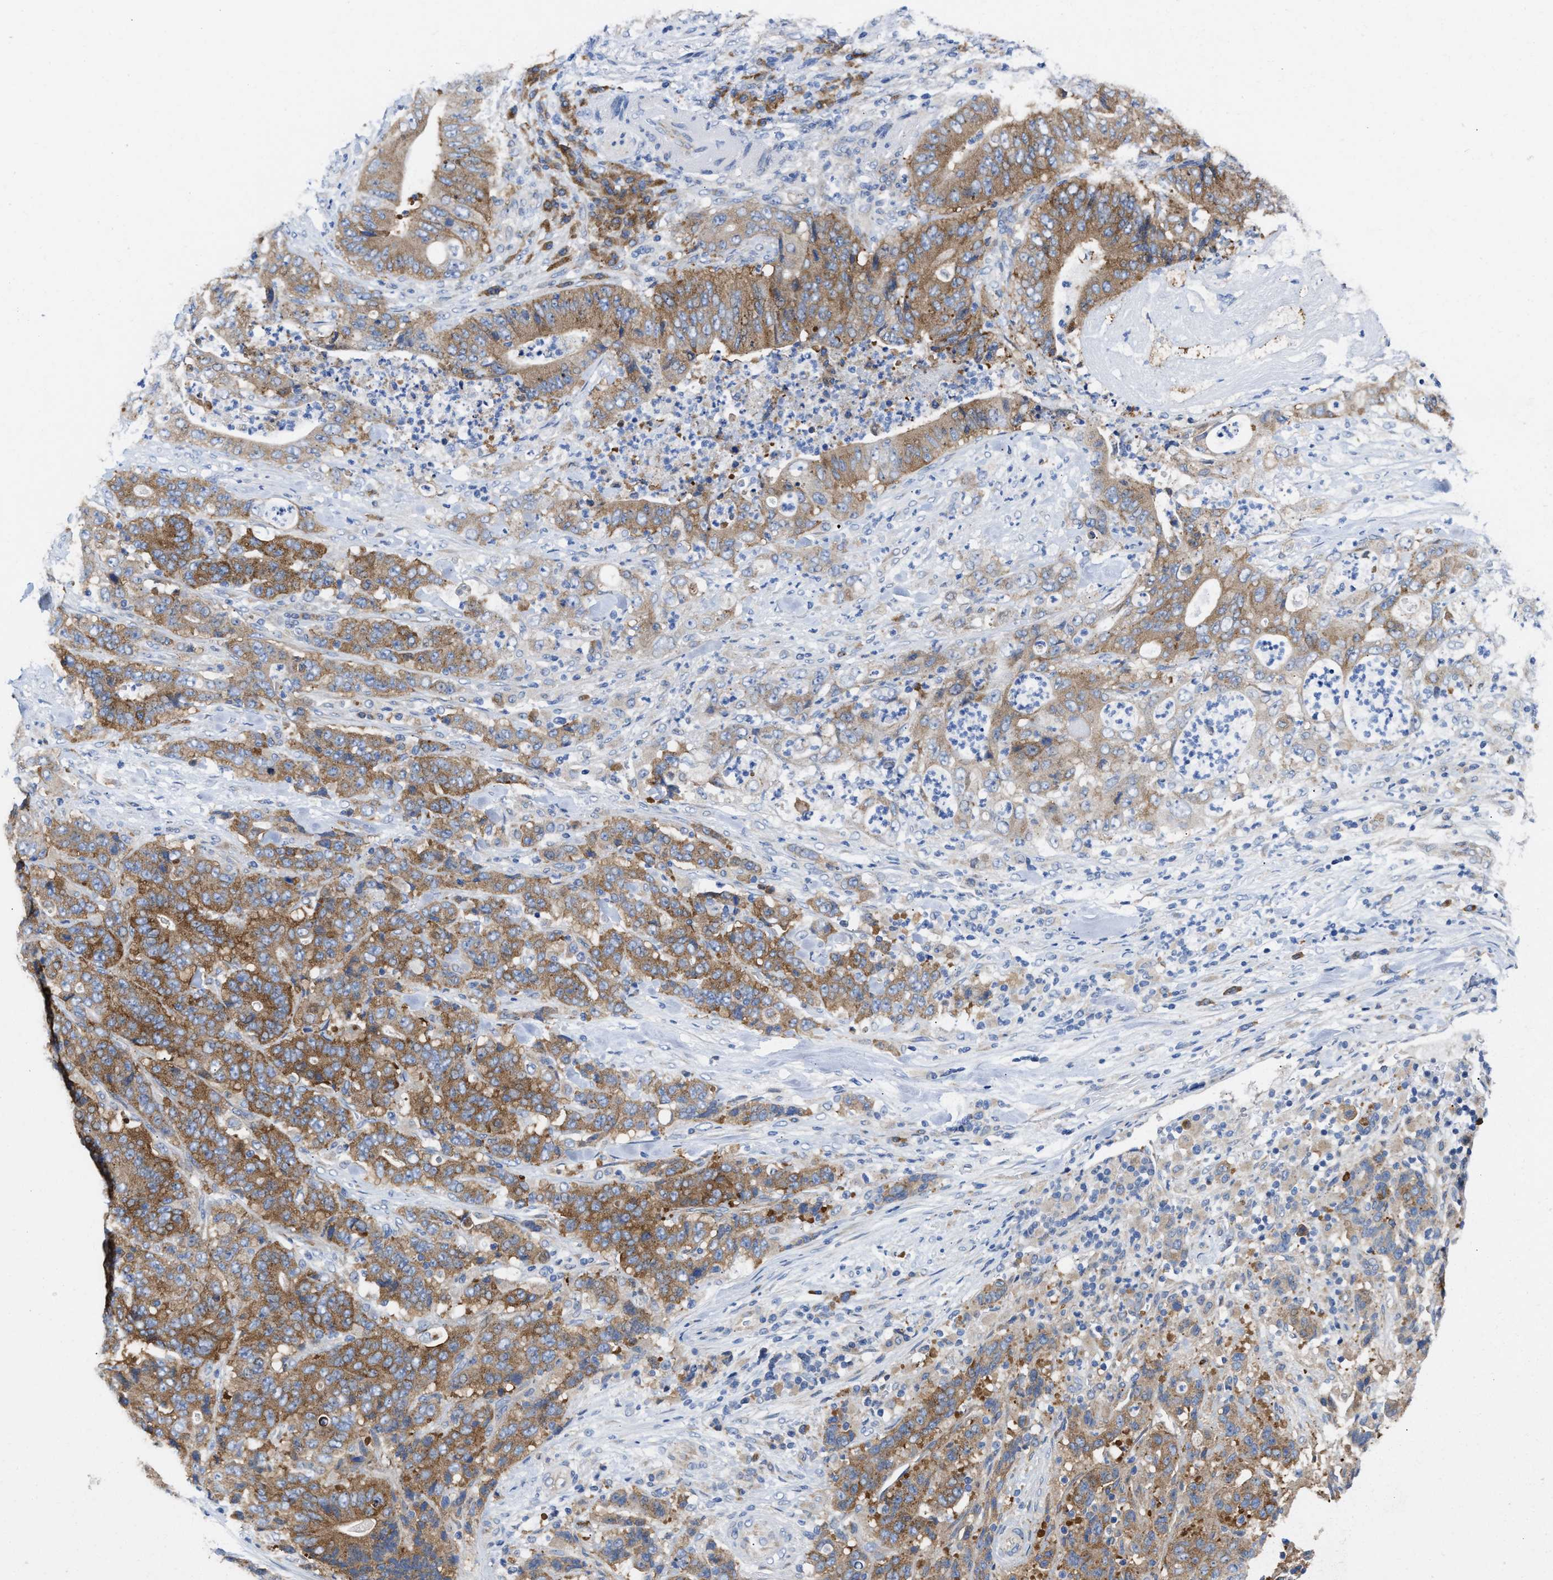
{"staining": {"intensity": "moderate", "quantity": ">75%", "location": "cytoplasmic/membranous"}, "tissue": "stomach cancer", "cell_type": "Tumor cells", "image_type": "cancer", "snomed": [{"axis": "morphology", "description": "Adenocarcinoma, NOS"}, {"axis": "topography", "description": "Stomach"}], "caption": "Immunohistochemistry micrograph of neoplastic tissue: stomach cancer (adenocarcinoma) stained using immunohistochemistry (IHC) exhibits medium levels of moderate protein expression localized specifically in the cytoplasmic/membranous of tumor cells, appearing as a cytoplasmic/membranous brown color.", "gene": "PPP1R15A", "patient": {"sex": "female", "age": 73}}